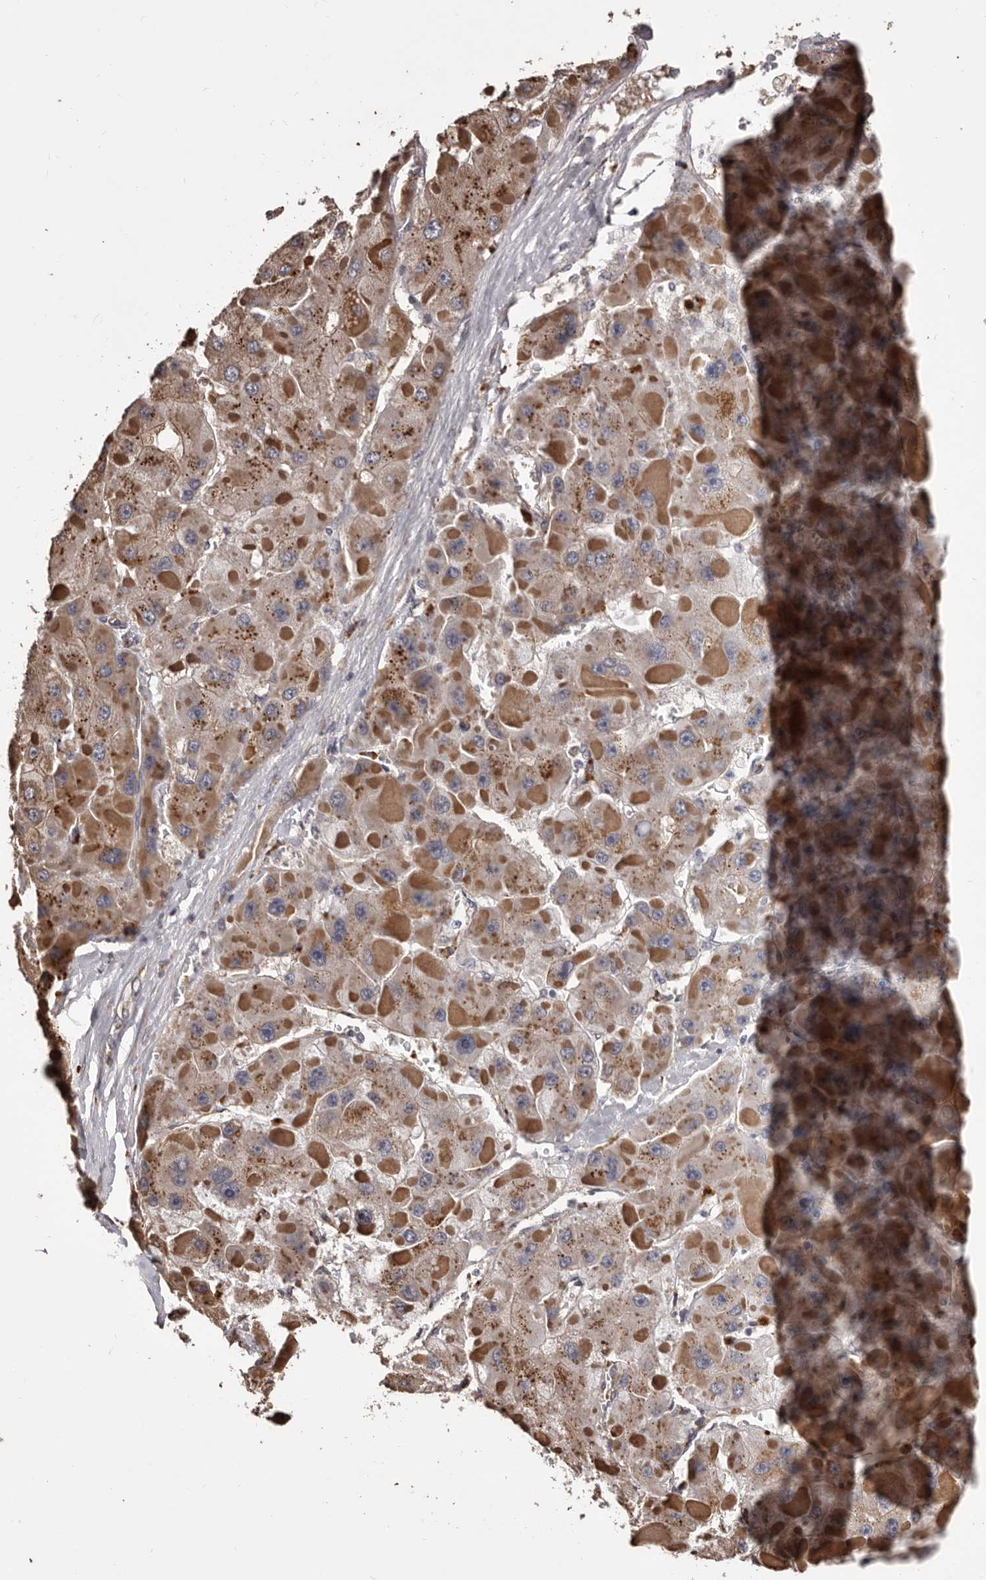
{"staining": {"intensity": "moderate", "quantity": ">75%", "location": "cytoplasmic/membranous"}, "tissue": "liver cancer", "cell_type": "Tumor cells", "image_type": "cancer", "snomed": [{"axis": "morphology", "description": "Carcinoma, Hepatocellular, NOS"}, {"axis": "topography", "description": "Liver"}], "caption": "Immunohistochemistry (IHC) of hepatocellular carcinoma (liver) shows medium levels of moderate cytoplasmic/membranous expression in about >75% of tumor cells.", "gene": "ALPK1", "patient": {"sex": "female", "age": 73}}